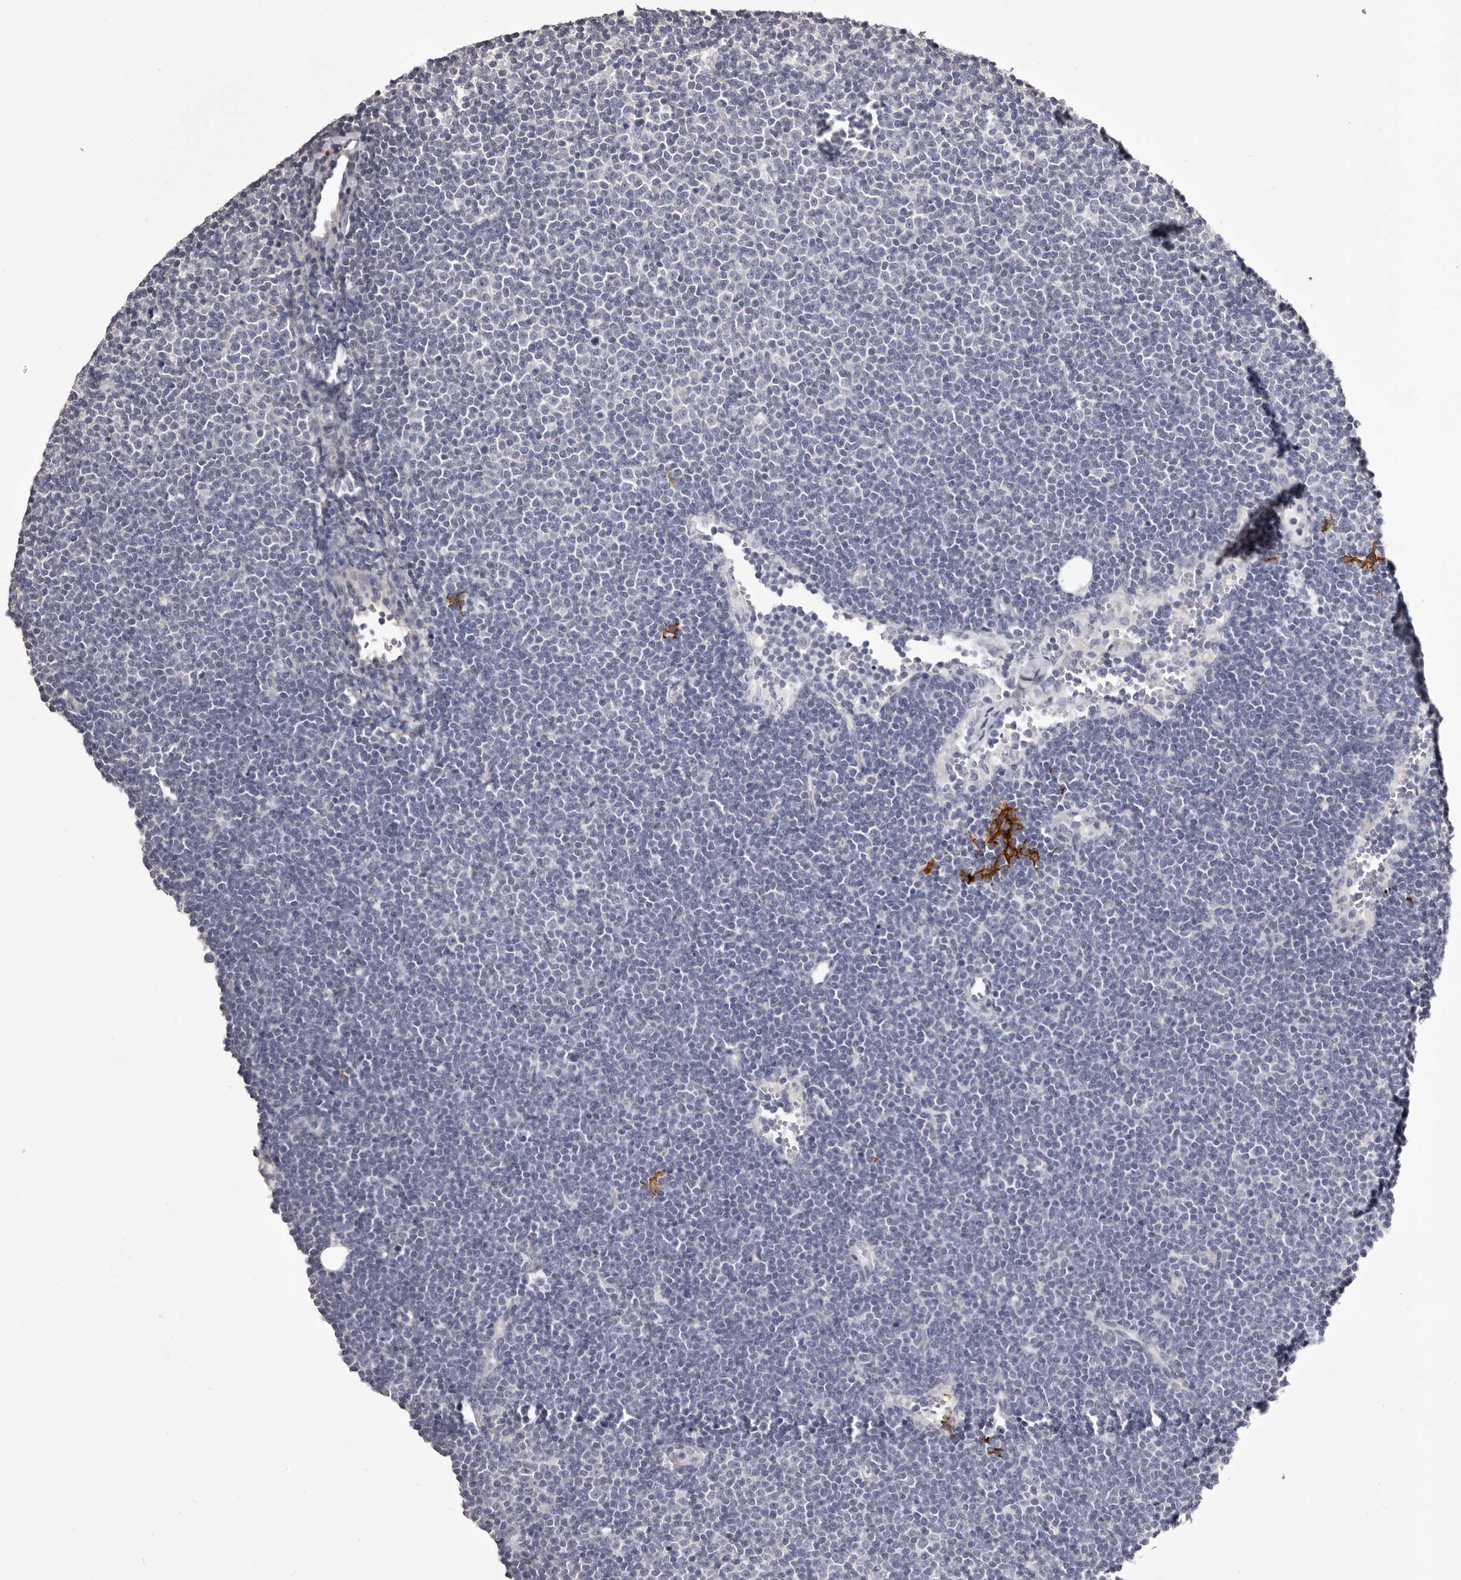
{"staining": {"intensity": "negative", "quantity": "none", "location": "none"}, "tissue": "lymphoma", "cell_type": "Tumor cells", "image_type": "cancer", "snomed": [{"axis": "morphology", "description": "Malignant lymphoma, non-Hodgkin's type, Low grade"}, {"axis": "topography", "description": "Lymph node"}], "caption": "Tumor cells show no significant protein expression in lymphoma.", "gene": "LAD1", "patient": {"sex": "female", "age": 53}}